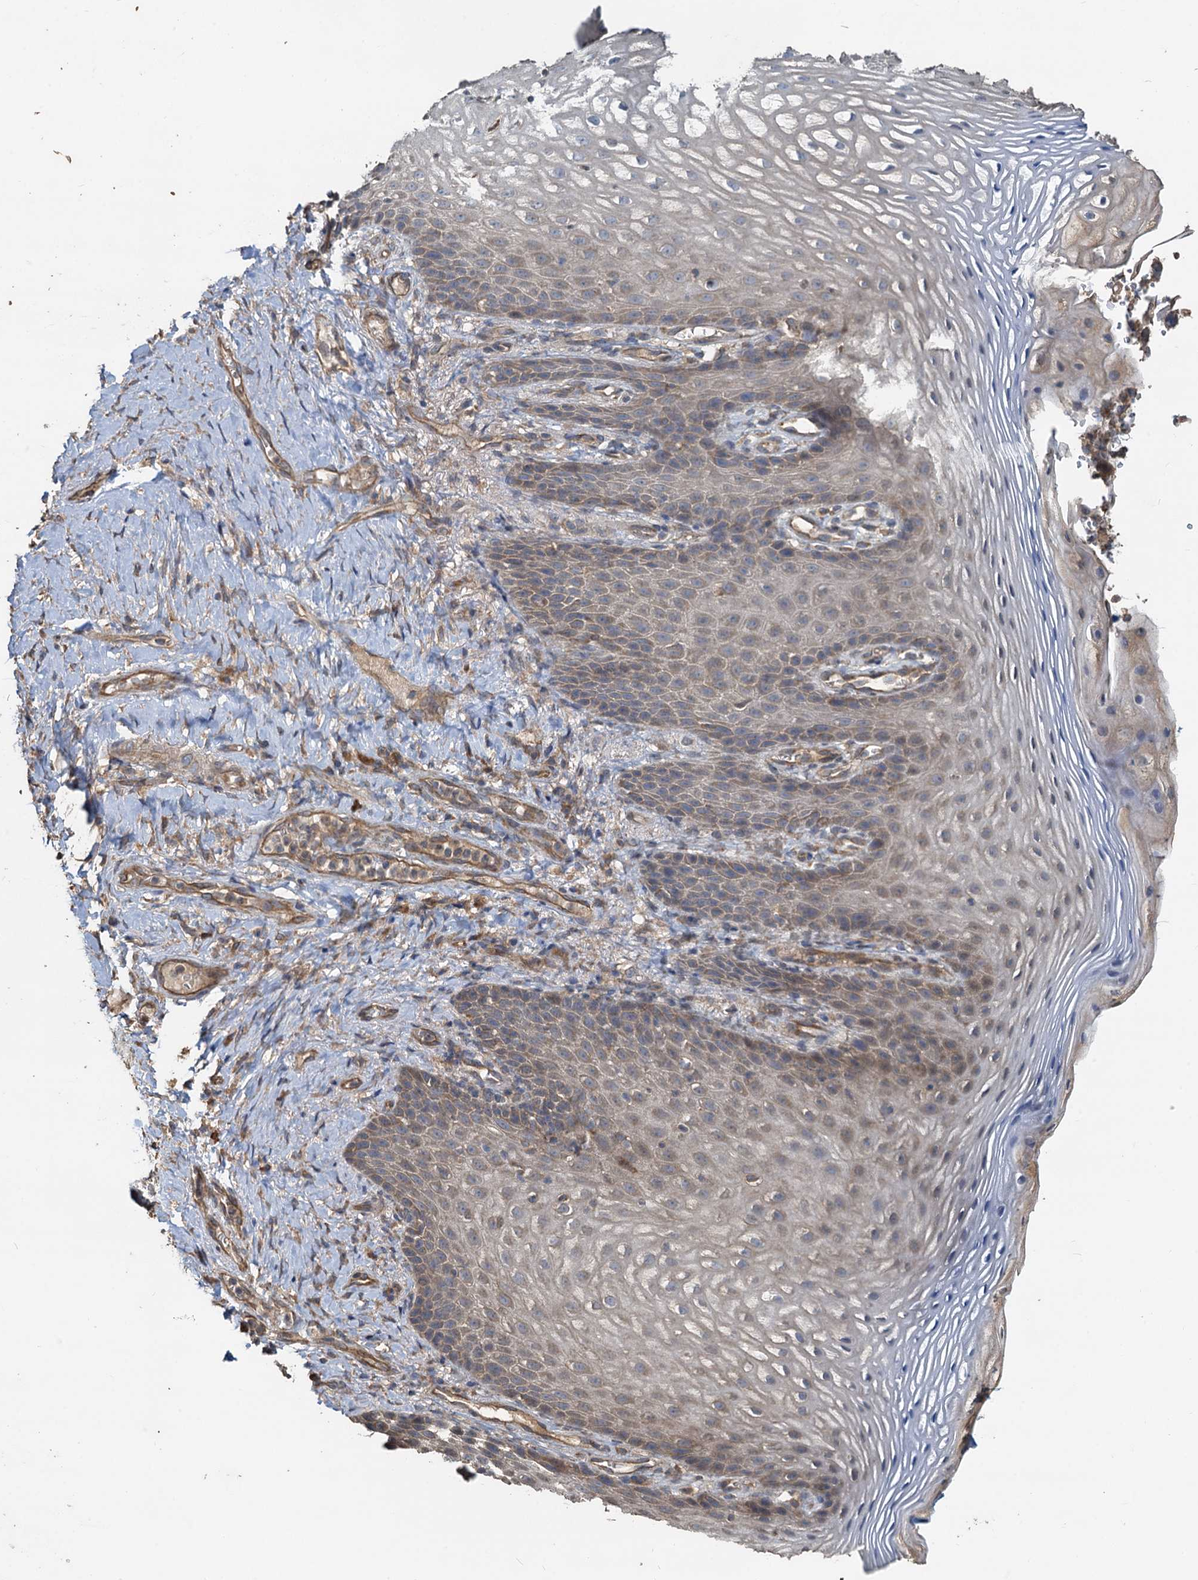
{"staining": {"intensity": "weak", "quantity": "25%-75%", "location": "cytoplasmic/membranous"}, "tissue": "vagina", "cell_type": "Squamous epithelial cells", "image_type": "normal", "snomed": [{"axis": "morphology", "description": "Normal tissue, NOS"}, {"axis": "topography", "description": "Vagina"}], "caption": "Human vagina stained with a brown dye reveals weak cytoplasmic/membranous positive expression in about 25%-75% of squamous epithelial cells.", "gene": "HYI", "patient": {"sex": "female", "age": 60}}